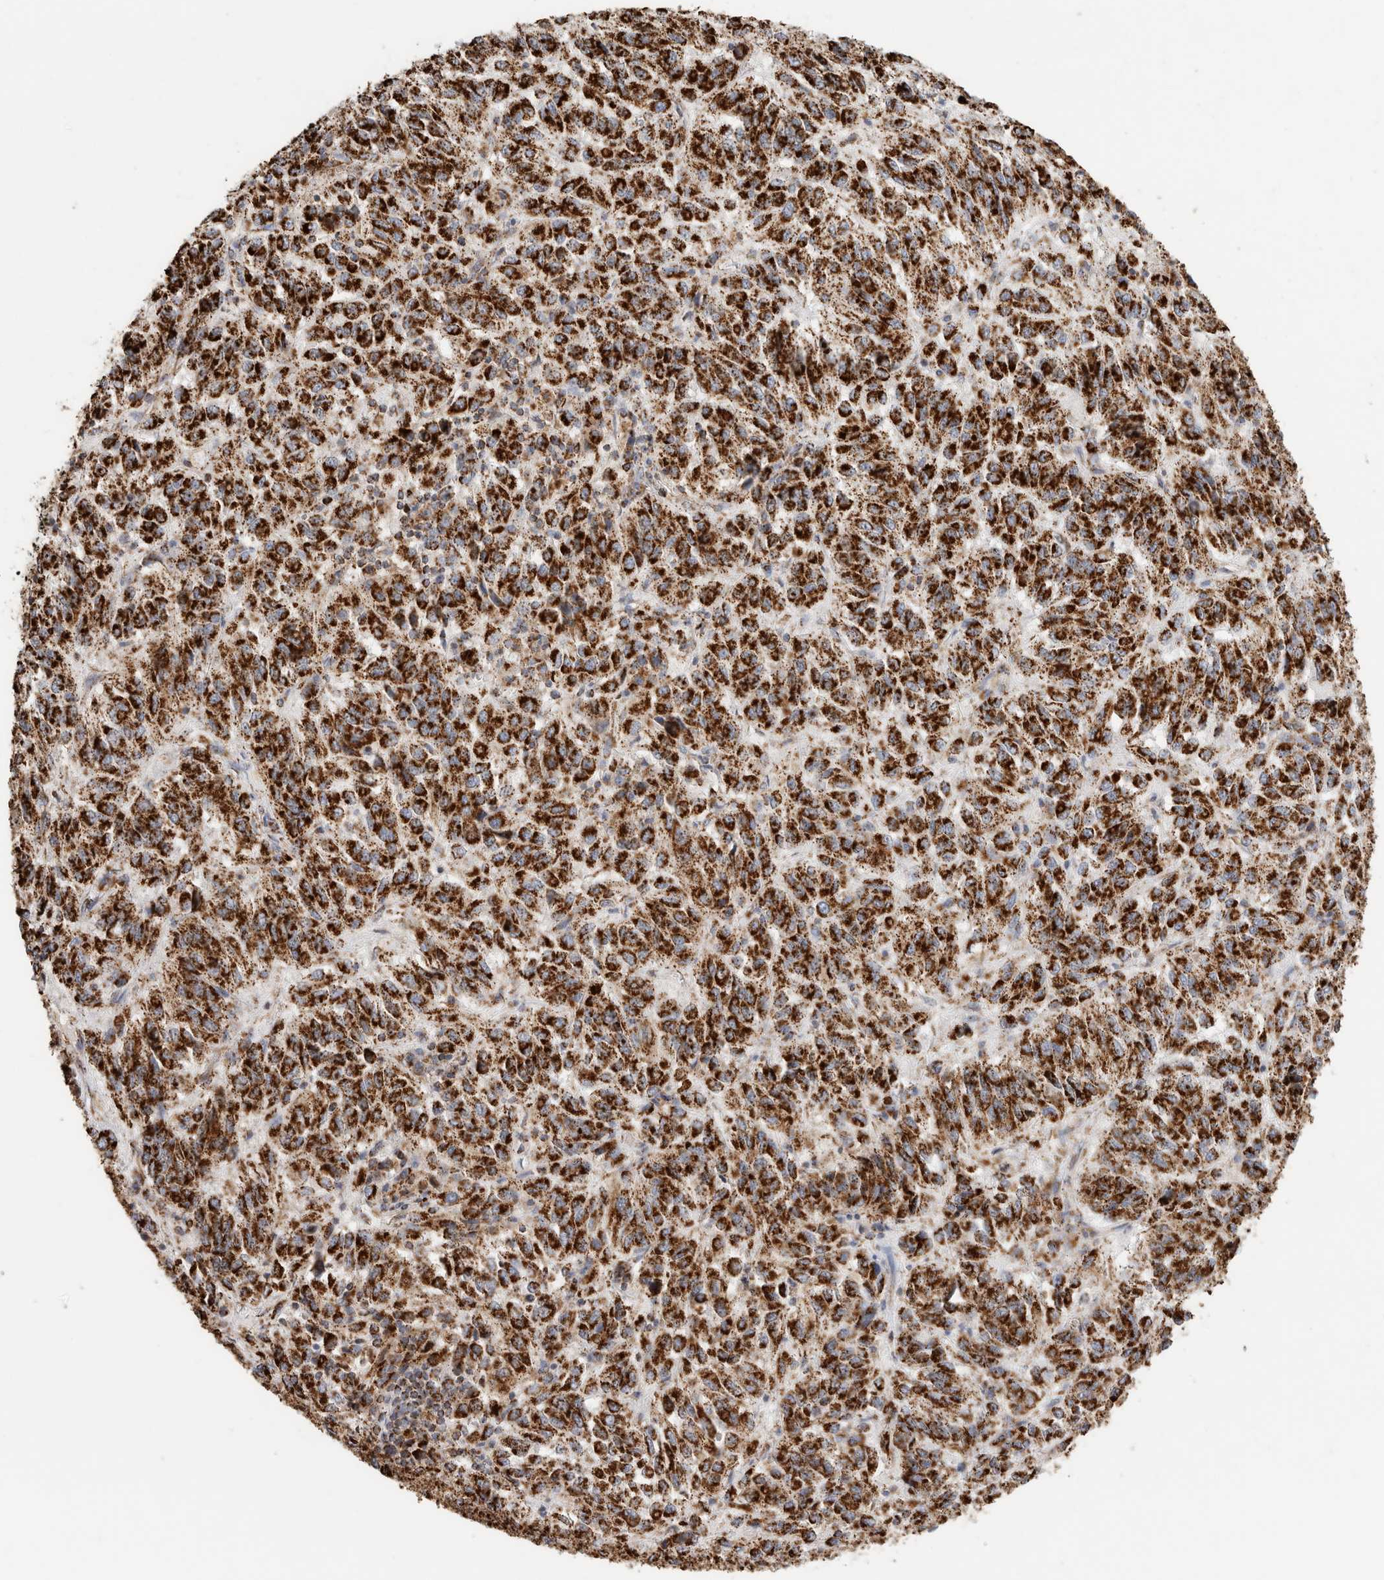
{"staining": {"intensity": "strong", "quantity": ">75%", "location": "cytoplasmic/membranous"}, "tissue": "melanoma", "cell_type": "Tumor cells", "image_type": "cancer", "snomed": [{"axis": "morphology", "description": "Malignant melanoma, Metastatic site"}, {"axis": "topography", "description": "Lung"}], "caption": "Malignant melanoma (metastatic site) stained with IHC reveals strong cytoplasmic/membranous expression in approximately >75% of tumor cells.", "gene": "C1QBP", "patient": {"sex": "male", "age": 64}}